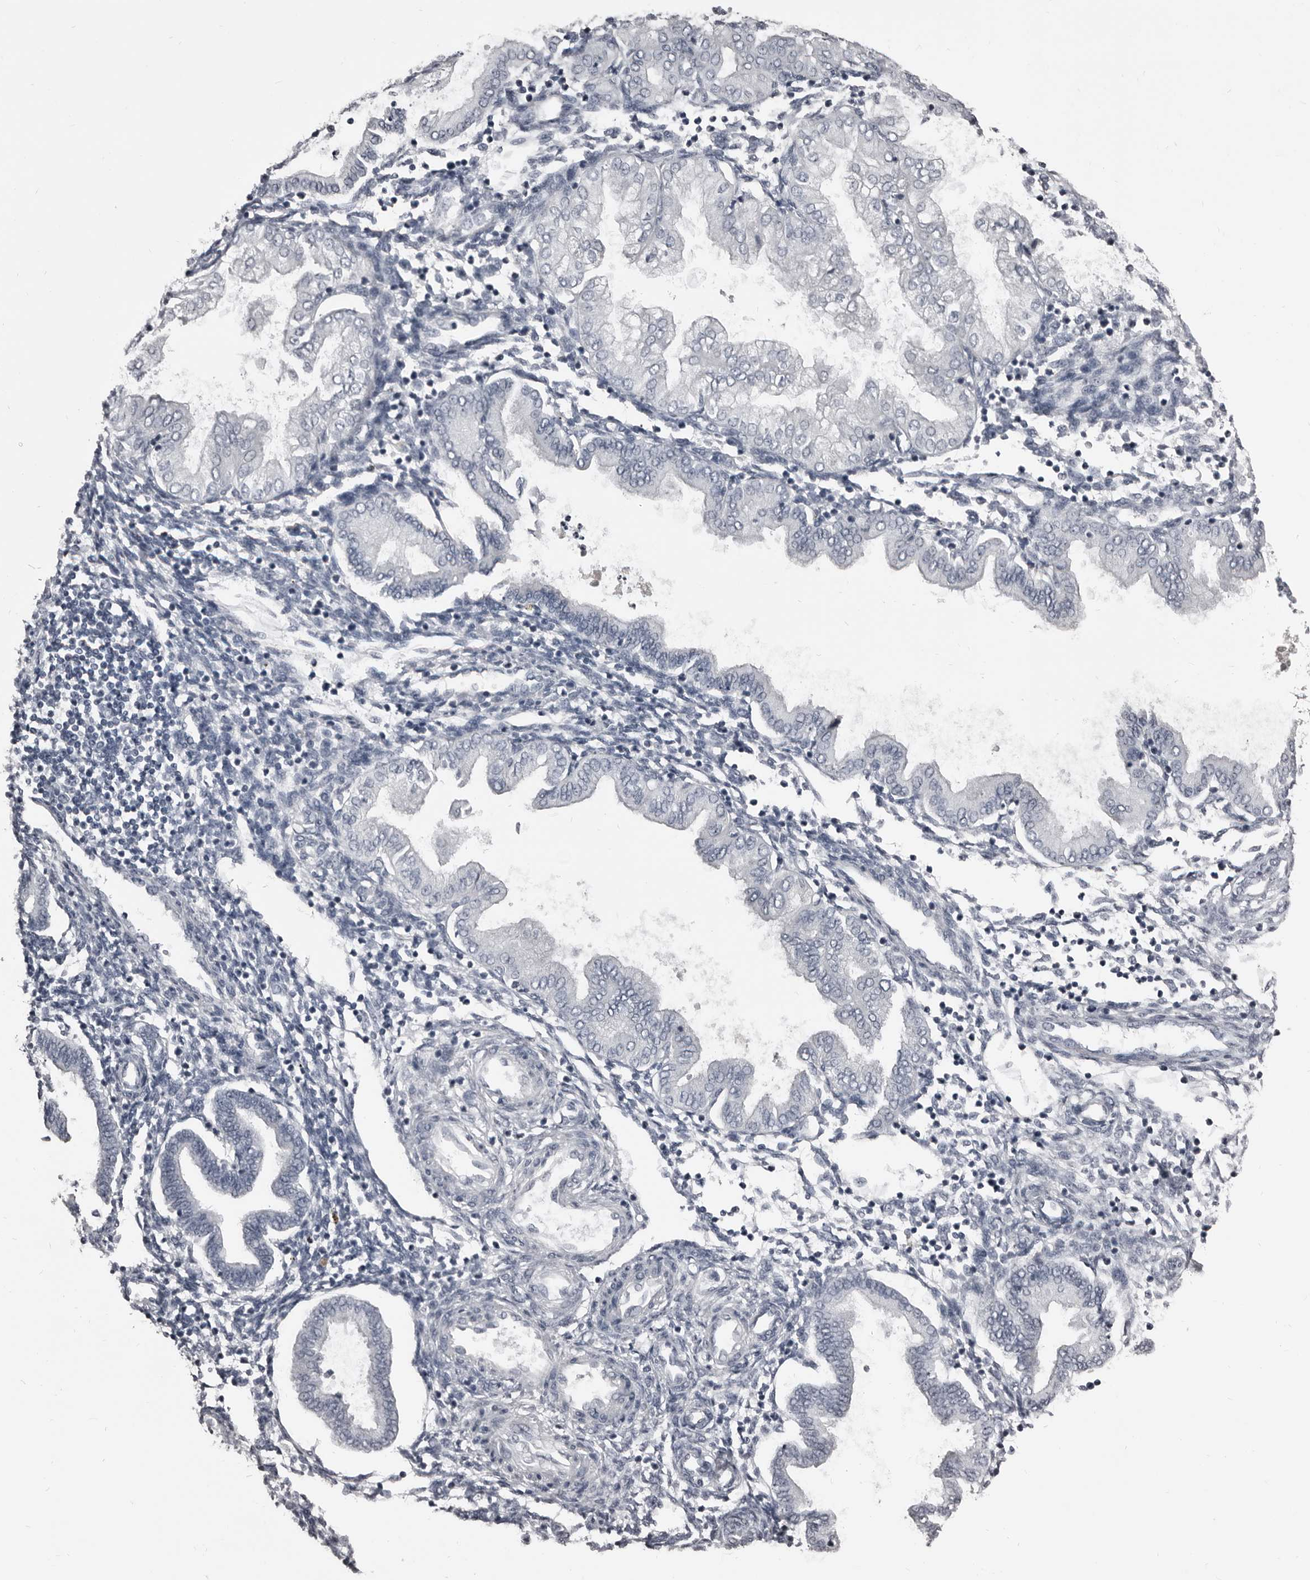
{"staining": {"intensity": "negative", "quantity": "none", "location": "none"}, "tissue": "endometrium", "cell_type": "Cells in endometrial stroma", "image_type": "normal", "snomed": [{"axis": "morphology", "description": "Normal tissue, NOS"}, {"axis": "topography", "description": "Endometrium"}], "caption": "Immunohistochemical staining of unremarkable human endometrium exhibits no significant staining in cells in endometrial stroma.", "gene": "GREB1", "patient": {"sex": "female", "age": 53}}